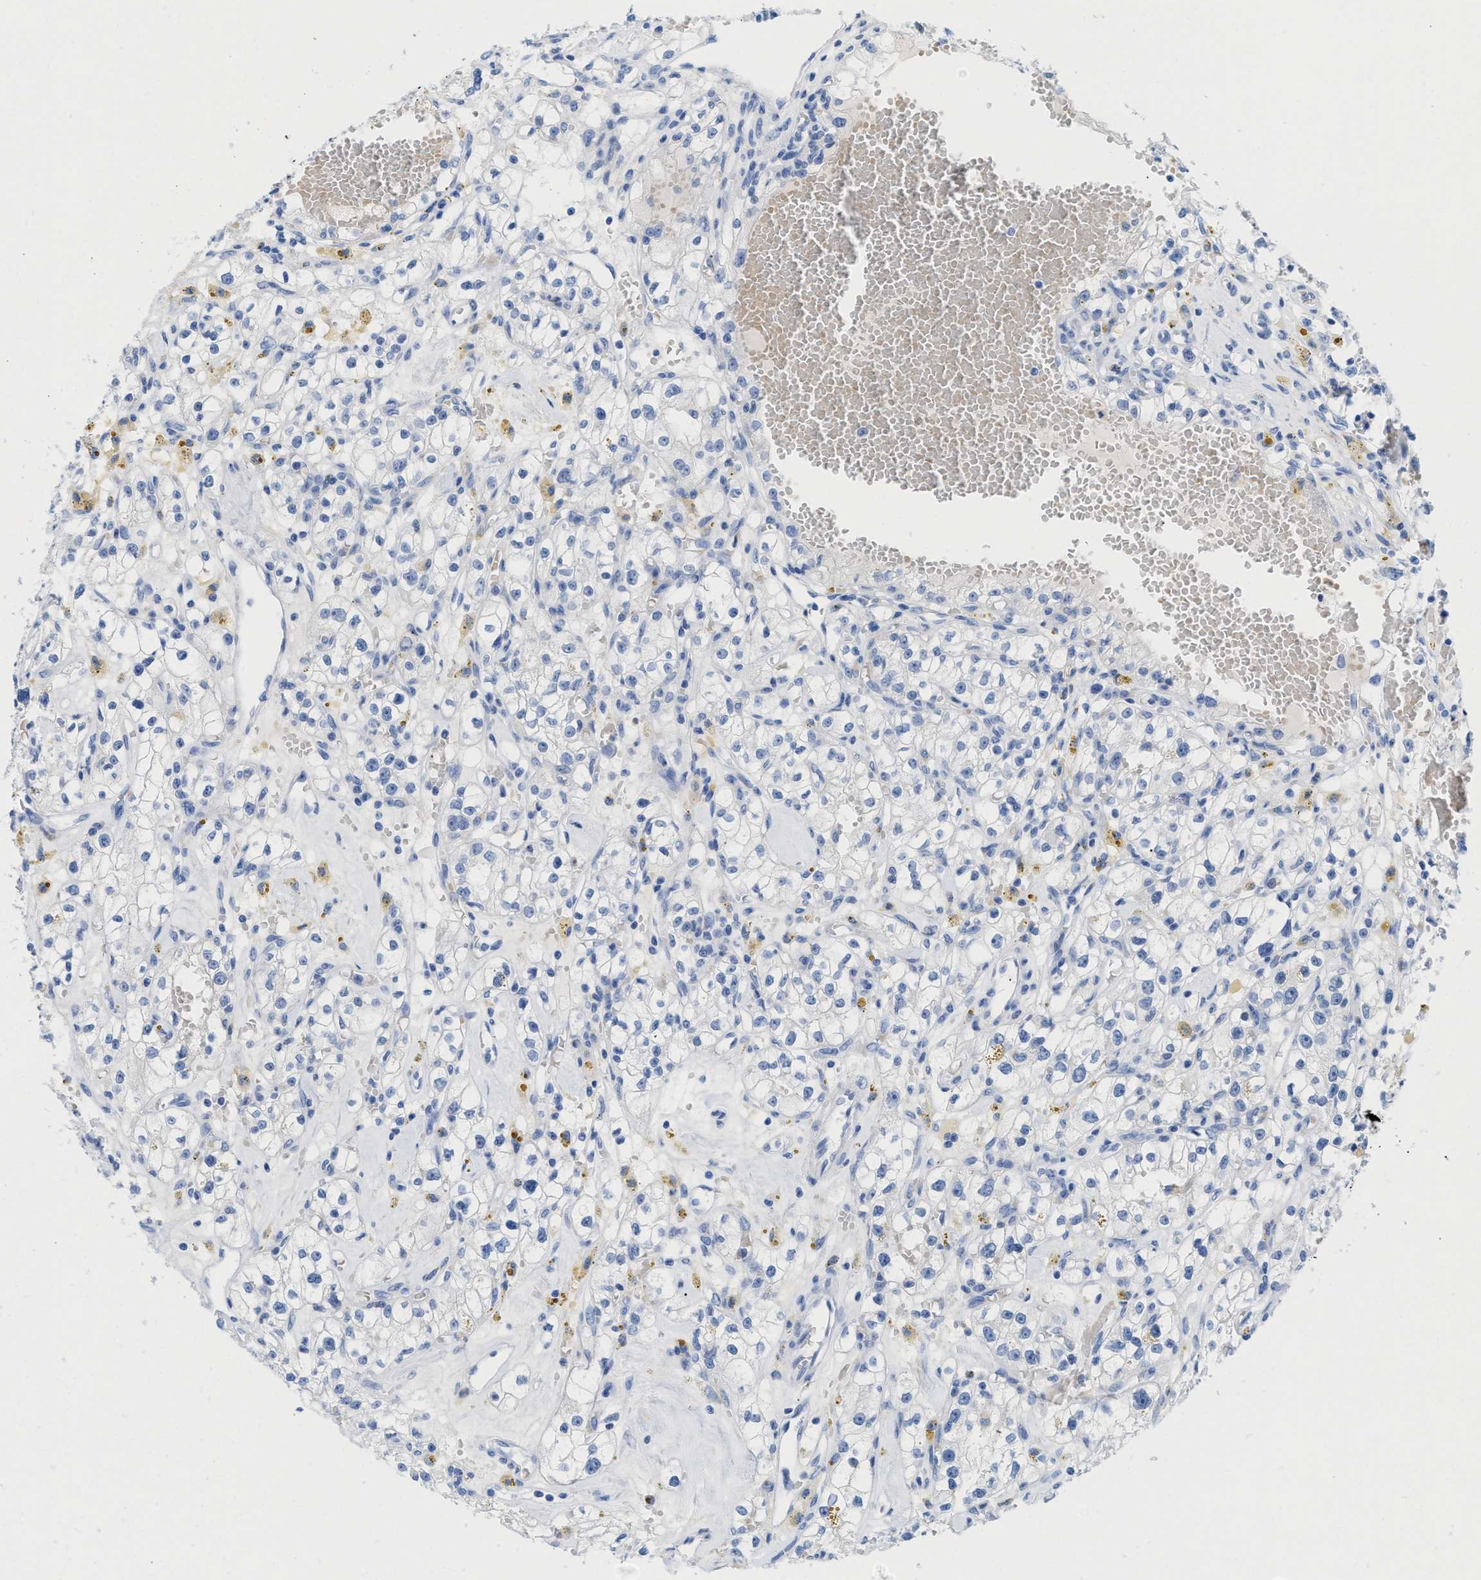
{"staining": {"intensity": "negative", "quantity": "none", "location": "none"}, "tissue": "renal cancer", "cell_type": "Tumor cells", "image_type": "cancer", "snomed": [{"axis": "morphology", "description": "Adenocarcinoma, NOS"}, {"axis": "topography", "description": "Kidney"}], "caption": "High magnification brightfield microscopy of adenocarcinoma (renal) stained with DAB (brown) and counterstained with hematoxylin (blue): tumor cells show no significant positivity.", "gene": "ANKFN1", "patient": {"sex": "male", "age": 56}}